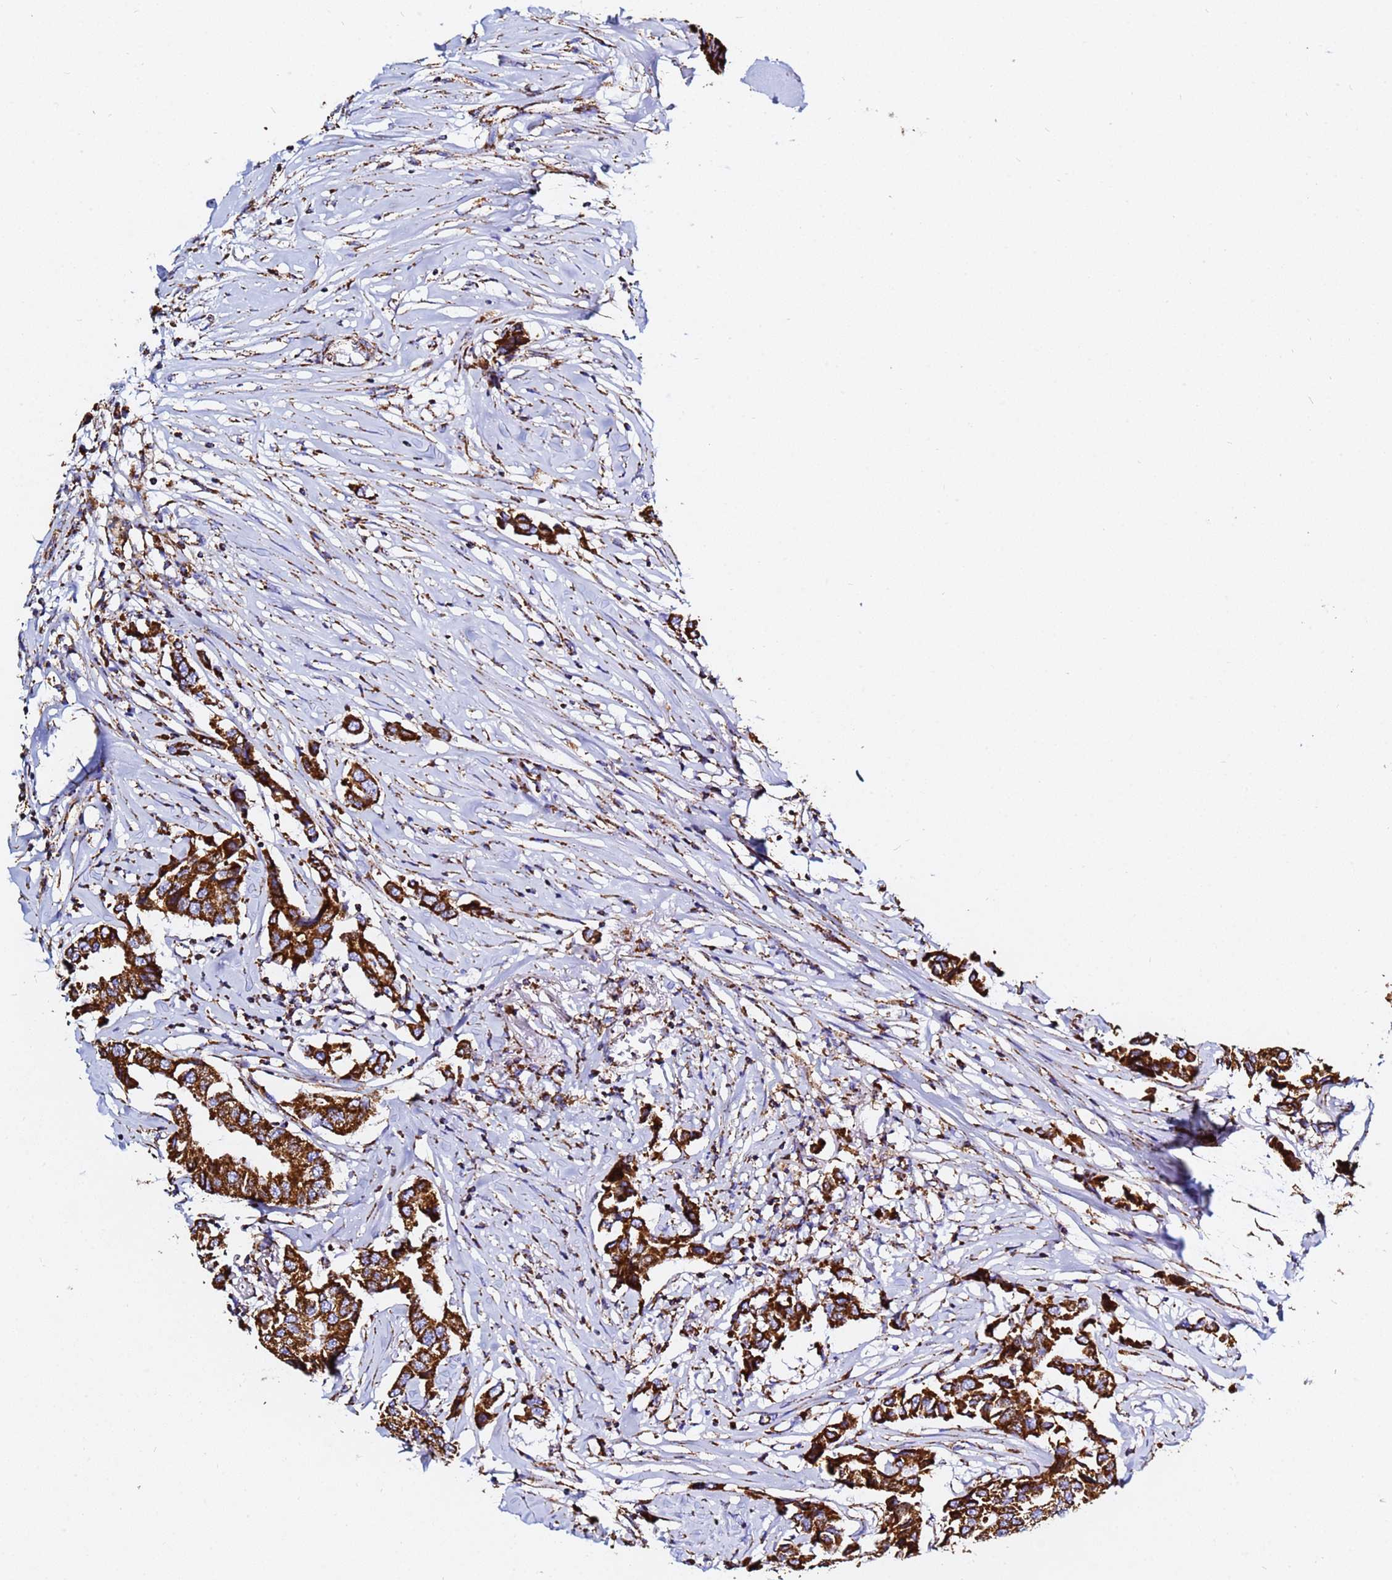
{"staining": {"intensity": "strong", "quantity": ">75%", "location": "cytoplasmic/membranous"}, "tissue": "breast cancer", "cell_type": "Tumor cells", "image_type": "cancer", "snomed": [{"axis": "morphology", "description": "Duct carcinoma"}, {"axis": "topography", "description": "Breast"}], "caption": "A high-resolution micrograph shows IHC staining of infiltrating ductal carcinoma (breast), which shows strong cytoplasmic/membranous expression in approximately >75% of tumor cells. (IHC, brightfield microscopy, high magnification).", "gene": "PHB2", "patient": {"sex": "female", "age": 80}}